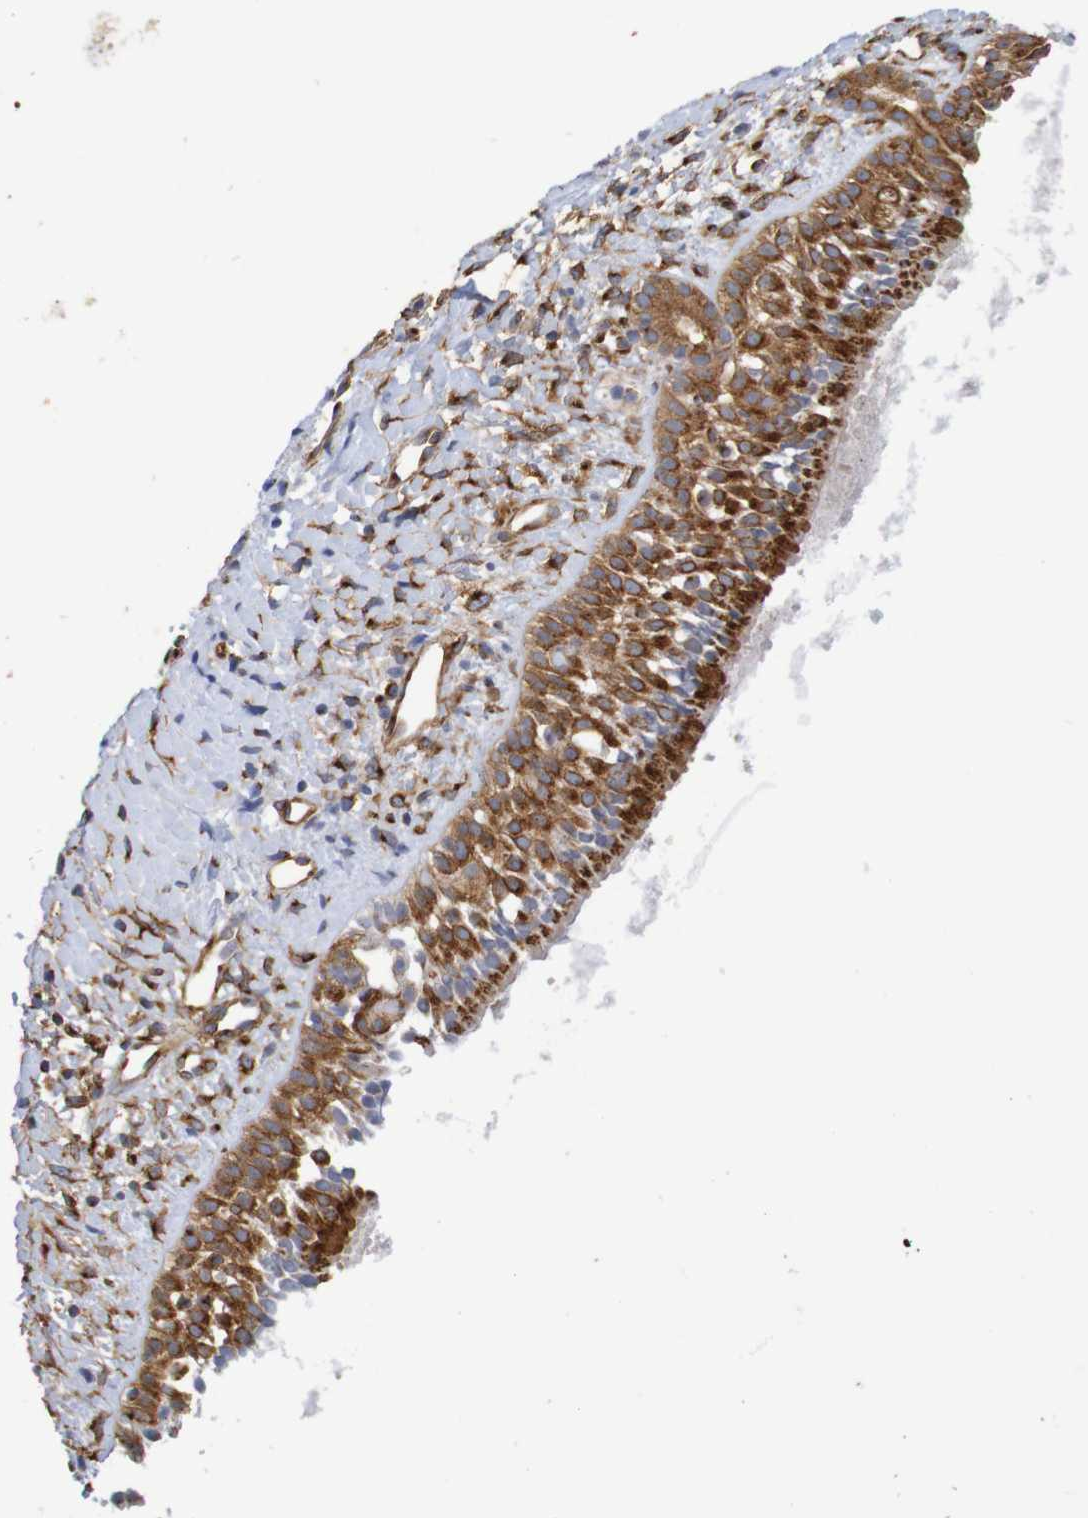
{"staining": {"intensity": "moderate", "quantity": ">75%", "location": "cytoplasmic/membranous"}, "tissue": "nasopharynx", "cell_type": "Respiratory epithelial cells", "image_type": "normal", "snomed": [{"axis": "morphology", "description": "Normal tissue, NOS"}, {"axis": "topography", "description": "Nasopharynx"}], "caption": "Immunohistochemical staining of normal human nasopharynx shows >75% levels of moderate cytoplasmic/membranous protein expression in approximately >75% of respiratory epithelial cells.", "gene": "DCP2", "patient": {"sex": "male", "age": 22}}